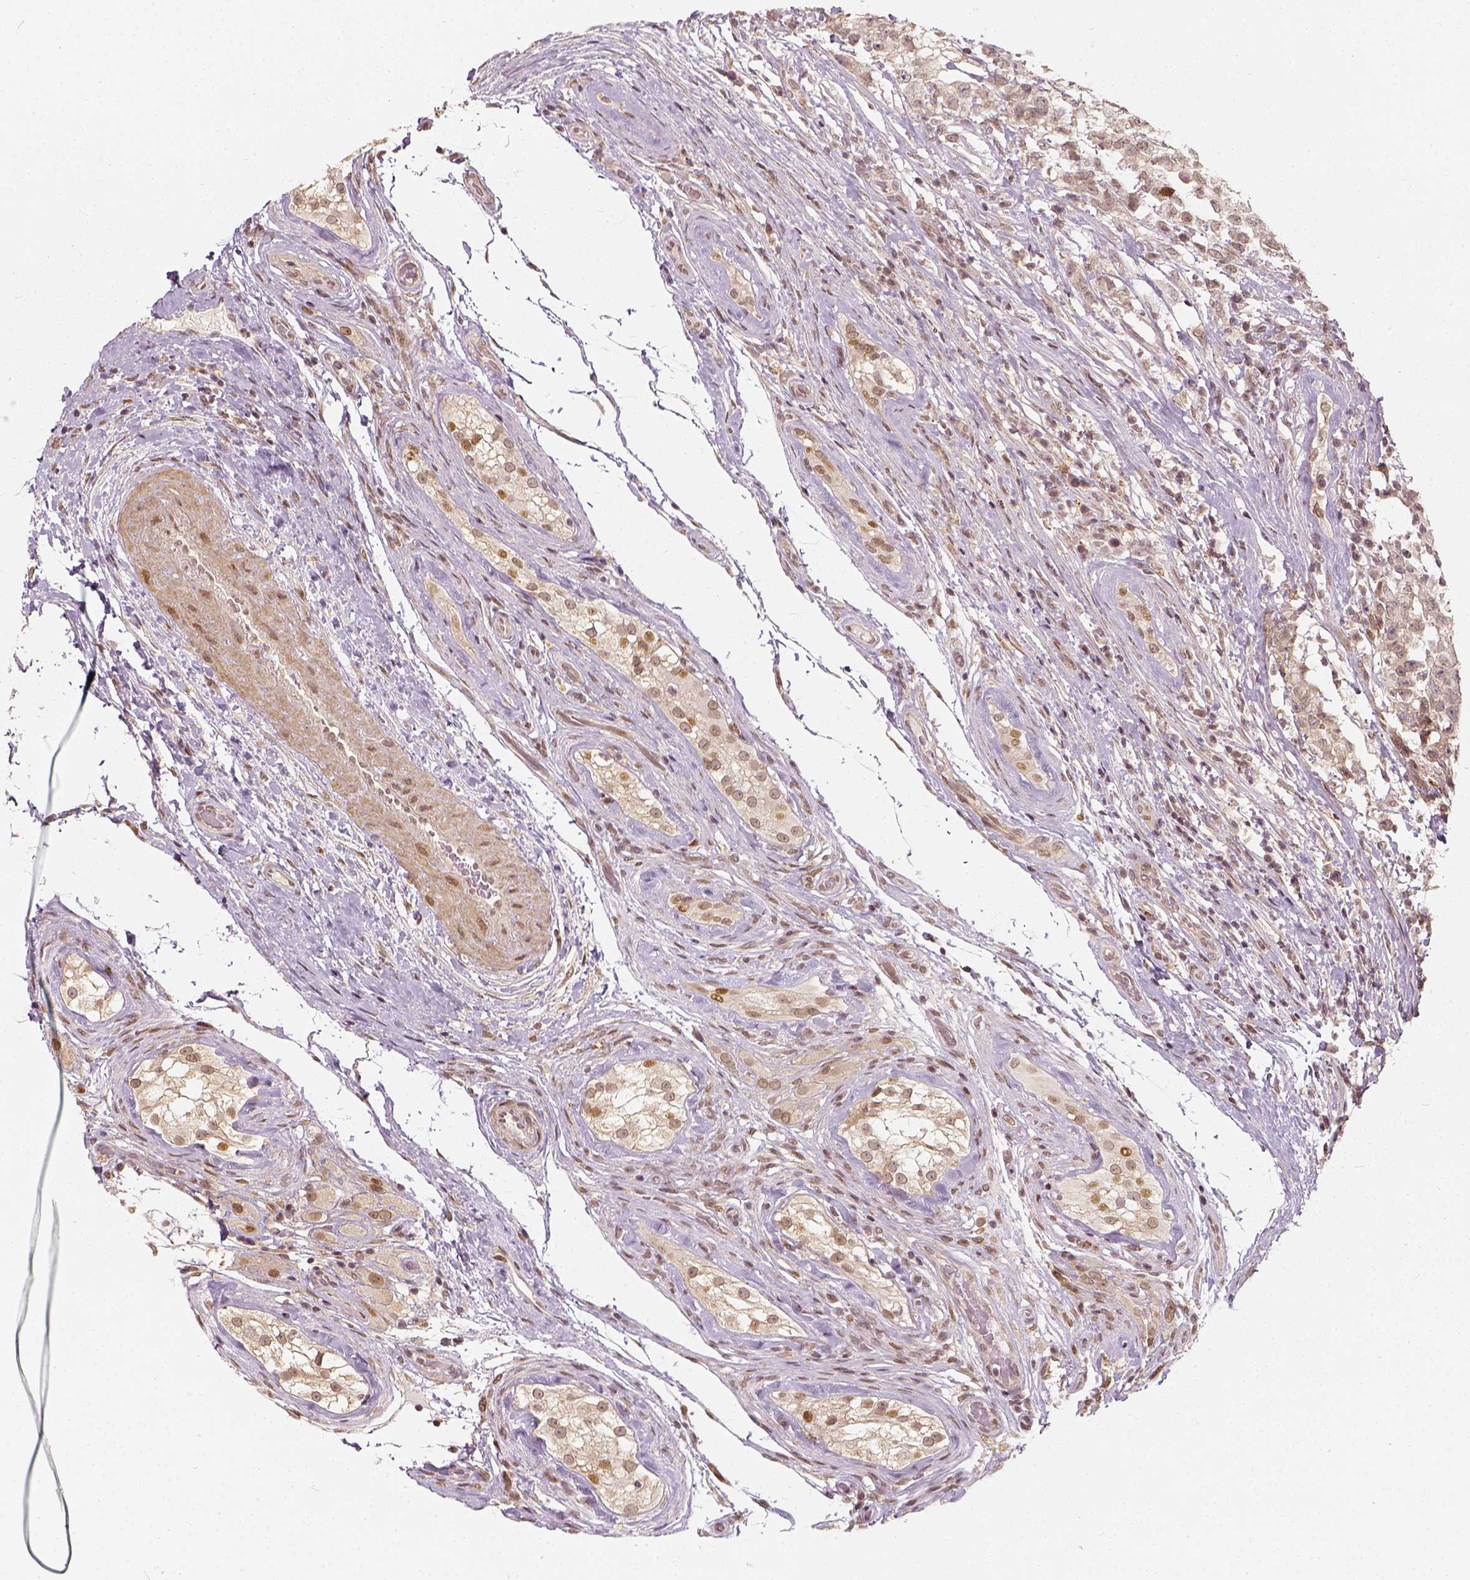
{"staining": {"intensity": "moderate", "quantity": "25%-75%", "location": "nuclear"}, "tissue": "testis cancer", "cell_type": "Tumor cells", "image_type": "cancer", "snomed": [{"axis": "morphology", "description": "Seminoma, NOS"}, {"axis": "morphology", "description": "Carcinoma, Embryonal, NOS"}, {"axis": "topography", "description": "Testis"}], "caption": "Tumor cells demonstrate medium levels of moderate nuclear expression in about 25%-75% of cells in human seminoma (testis). (Brightfield microscopy of DAB IHC at high magnification).", "gene": "ZMAT3", "patient": {"sex": "male", "age": 41}}